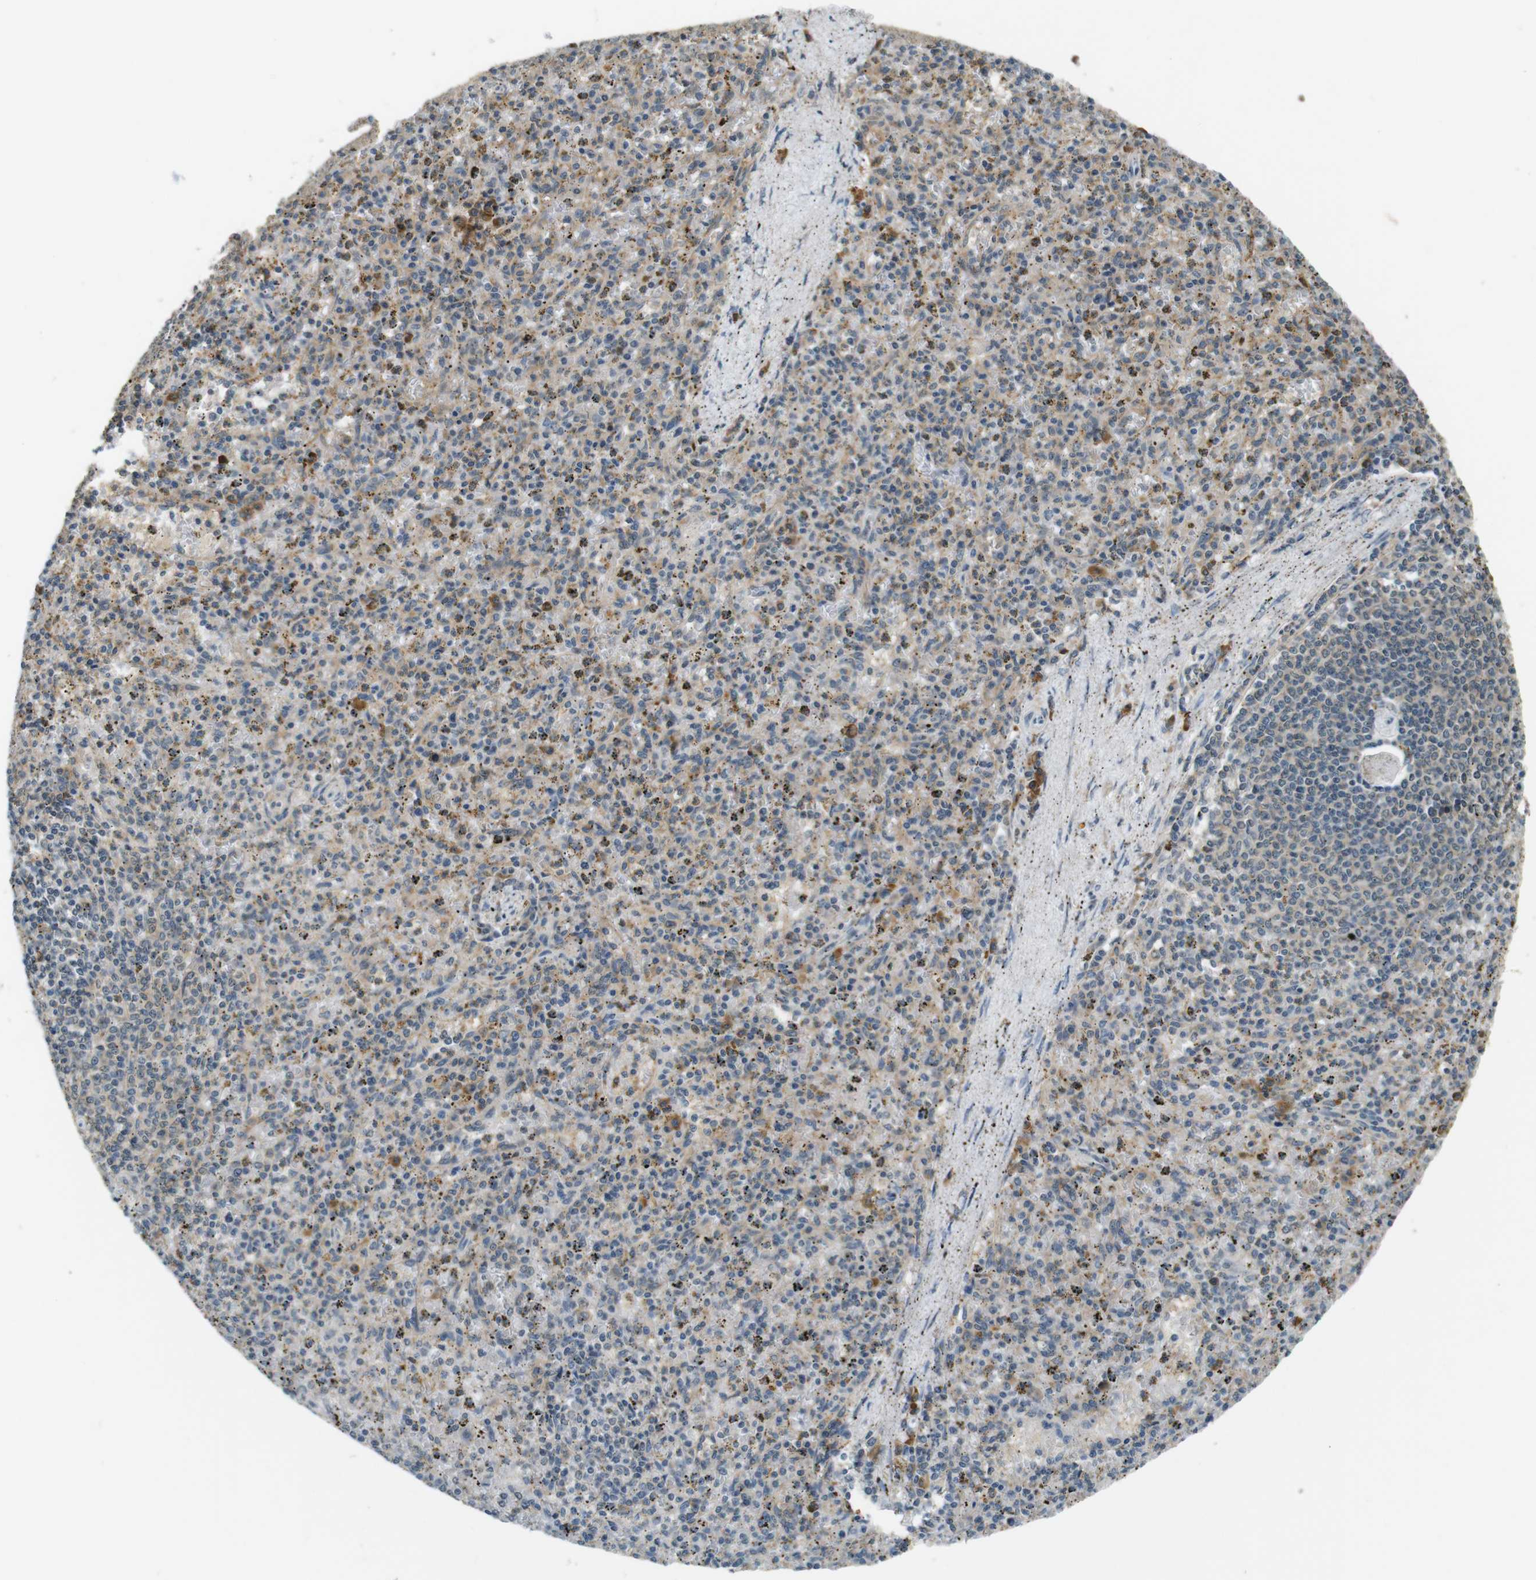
{"staining": {"intensity": "weak", "quantity": "25%-75%", "location": "cytoplasmic/membranous"}, "tissue": "spleen", "cell_type": "Cells in red pulp", "image_type": "normal", "snomed": [{"axis": "morphology", "description": "Normal tissue, NOS"}, {"axis": "topography", "description": "Spleen"}], "caption": "IHC micrograph of normal spleen stained for a protein (brown), which exhibits low levels of weak cytoplasmic/membranous staining in approximately 25%-75% of cells in red pulp.", "gene": "MAGI2", "patient": {"sex": "male", "age": 72}}